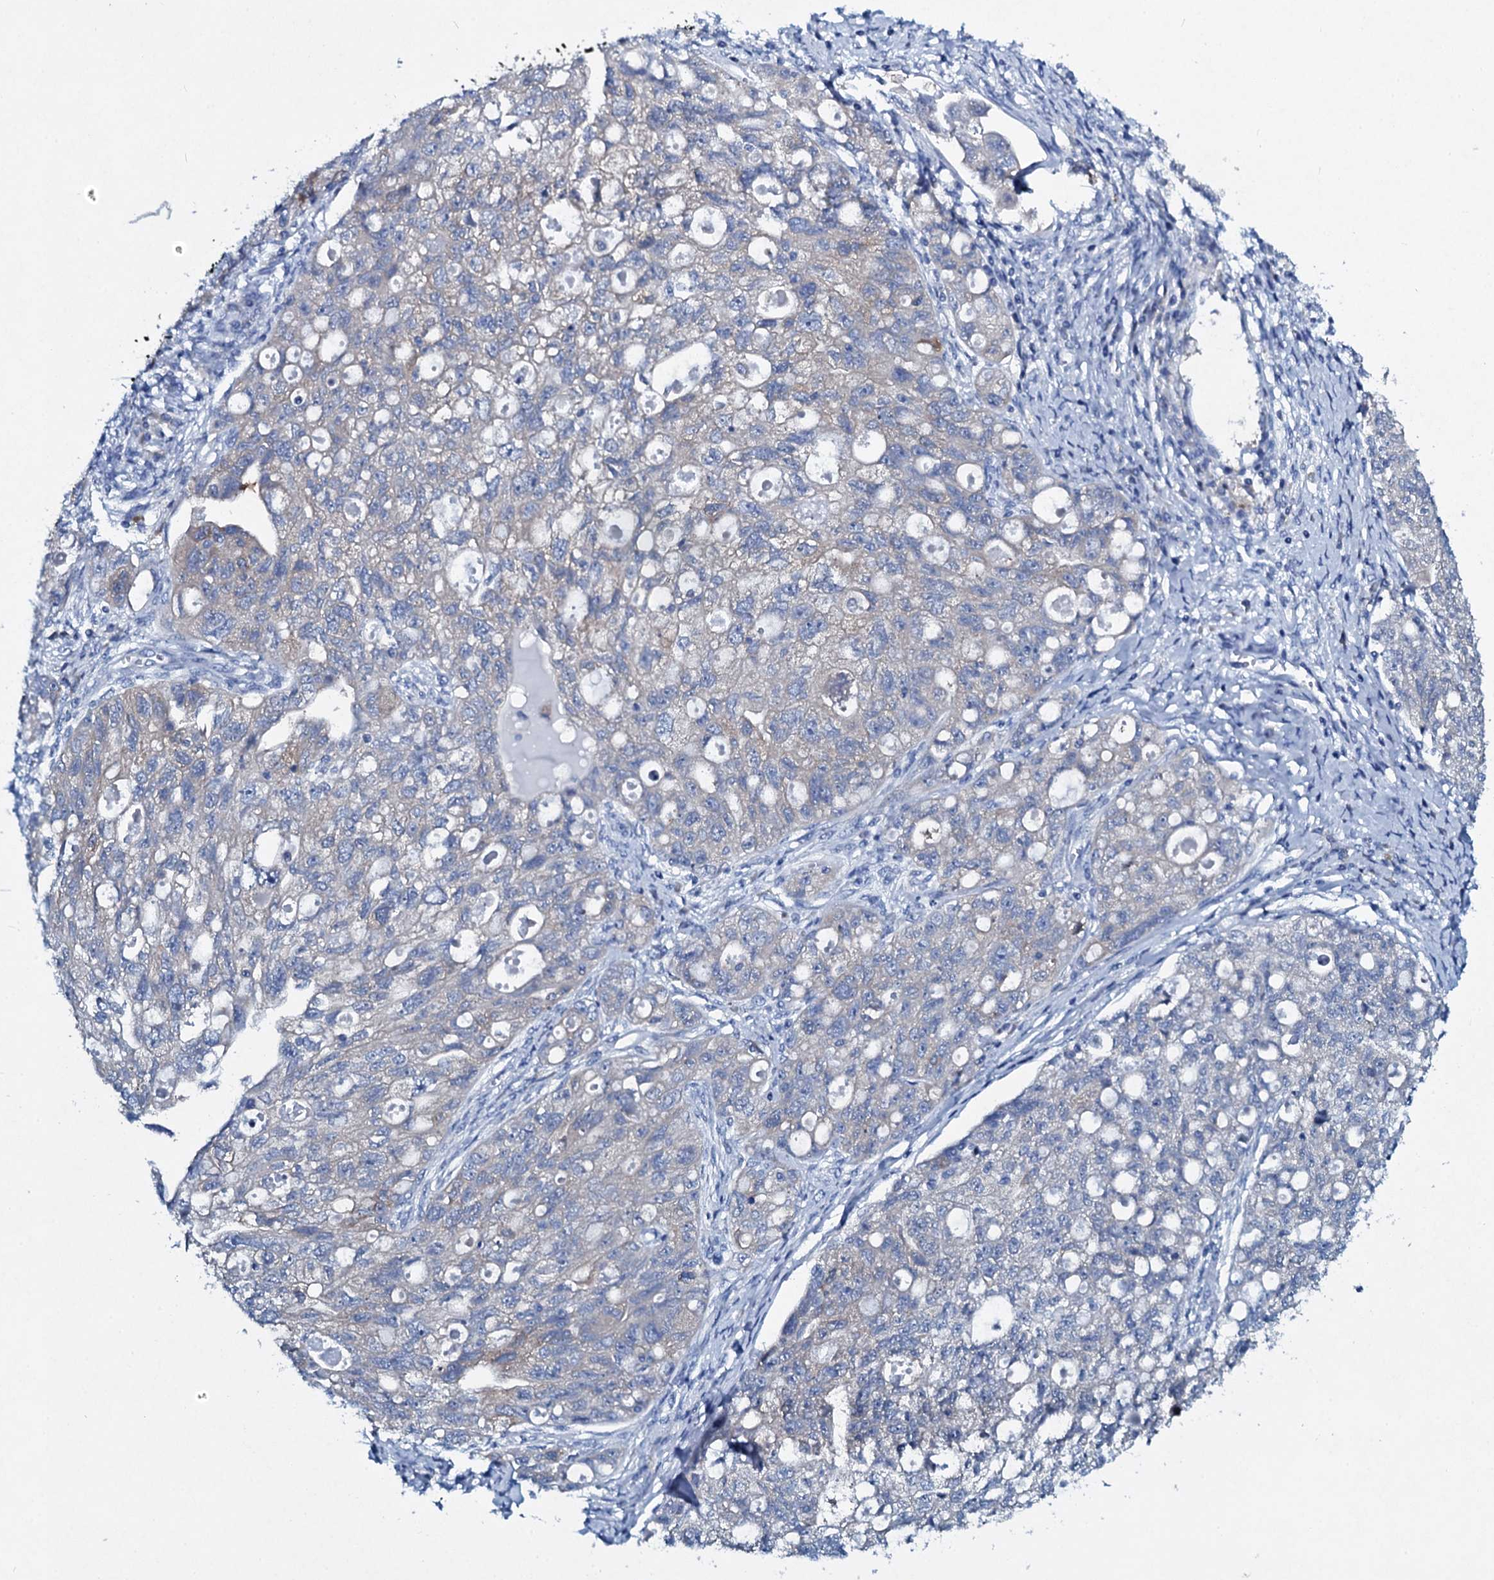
{"staining": {"intensity": "weak", "quantity": "<25%", "location": "cytoplasmic/membranous"}, "tissue": "ovarian cancer", "cell_type": "Tumor cells", "image_type": "cancer", "snomed": [{"axis": "morphology", "description": "Carcinoma, NOS"}, {"axis": "morphology", "description": "Cystadenocarcinoma, serous, NOS"}, {"axis": "topography", "description": "Ovary"}], "caption": "High power microscopy image of an immunohistochemistry photomicrograph of ovarian carcinoma, revealing no significant positivity in tumor cells.", "gene": "TPGS2", "patient": {"sex": "female", "age": 69}}